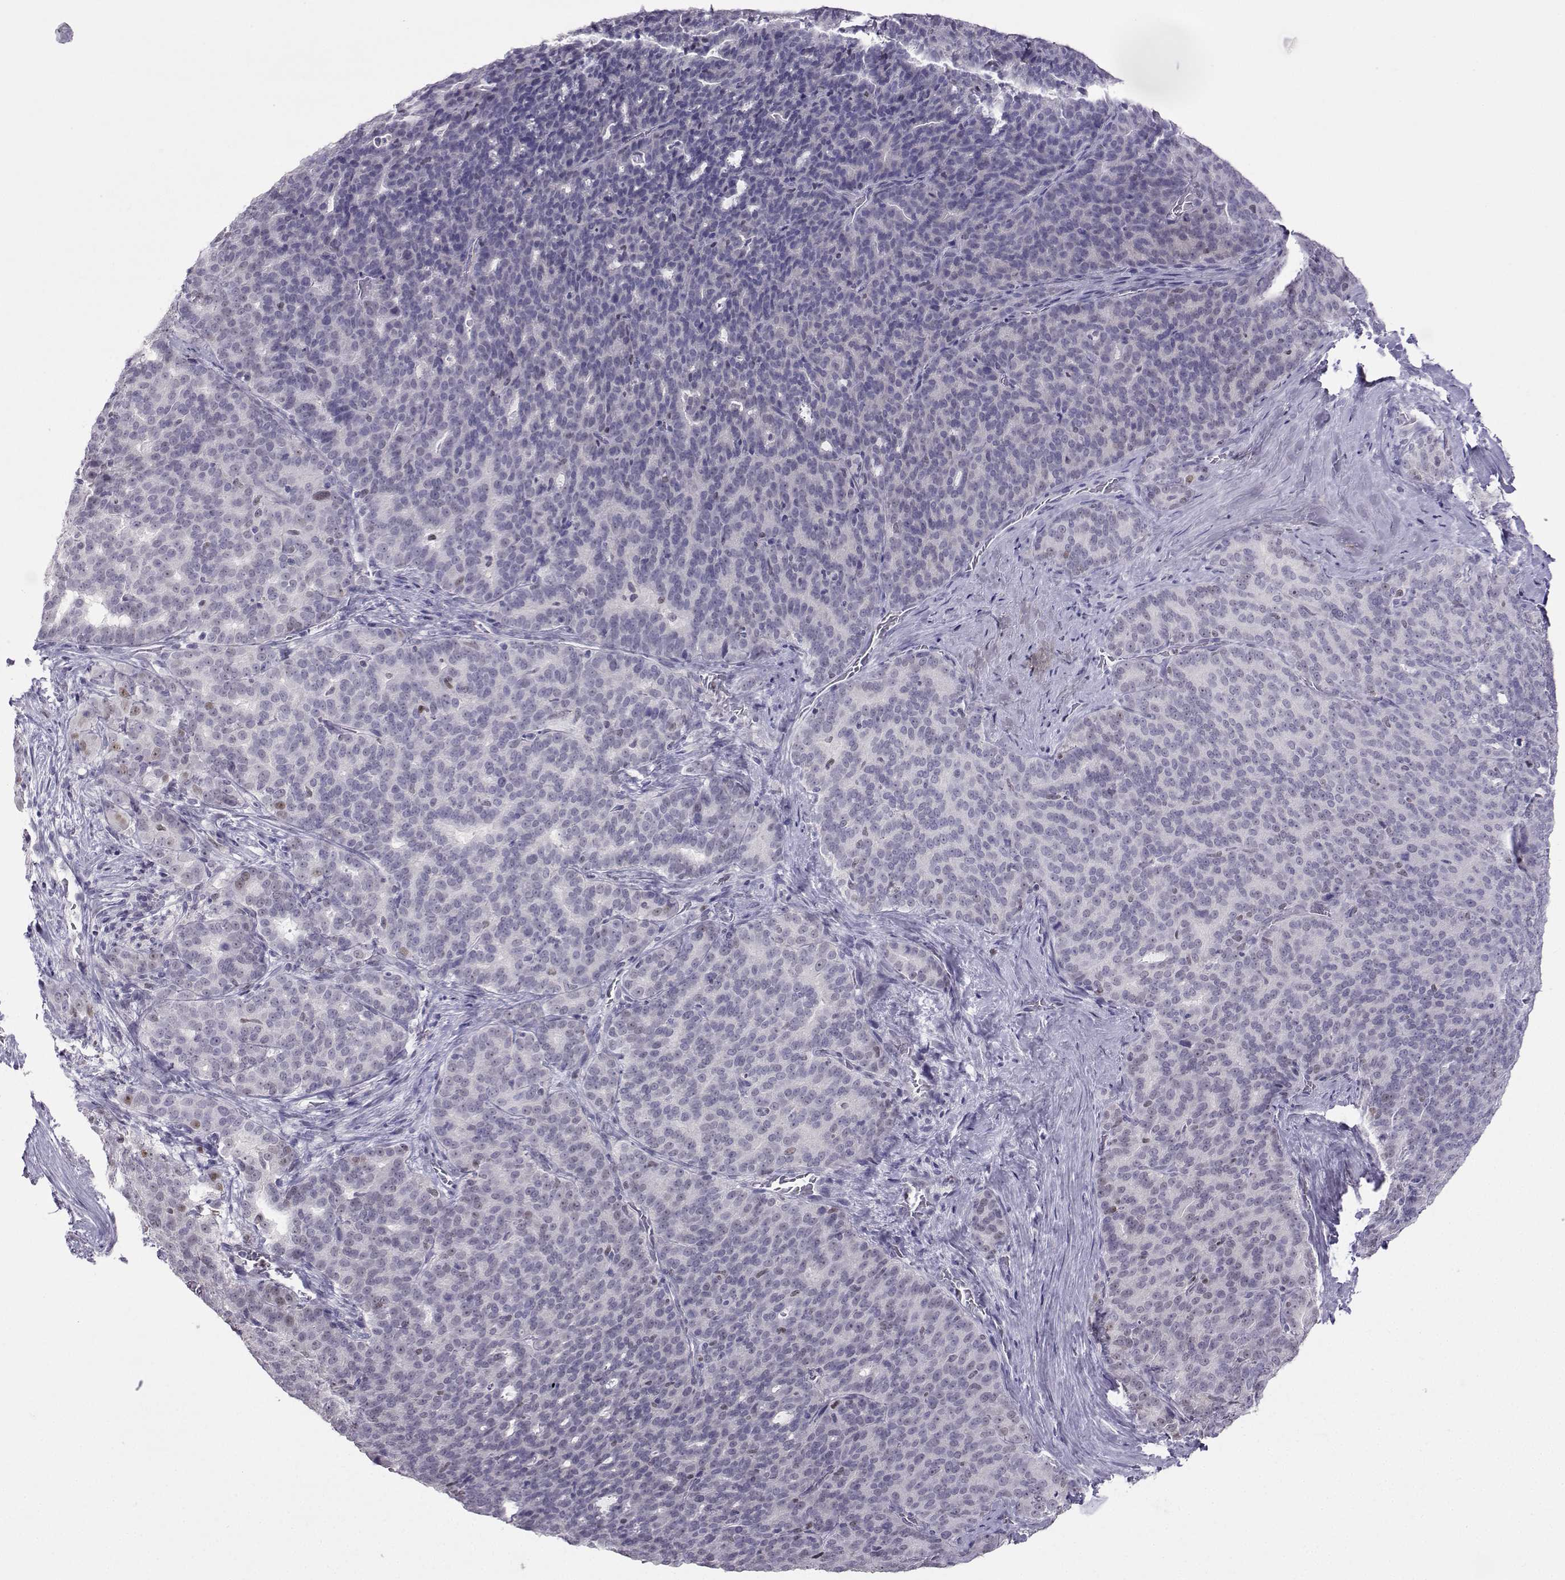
{"staining": {"intensity": "negative", "quantity": "none", "location": "none"}, "tissue": "liver cancer", "cell_type": "Tumor cells", "image_type": "cancer", "snomed": [{"axis": "morphology", "description": "Cholangiocarcinoma"}, {"axis": "topography", "description": "Liver"}], "caption": "Immunohistochemistry histopathology image of human liver cholangiocarcinoma stained for a protein (brown), which exhibits no positivity in tumor cells.", "gene": "TEDC2", "patient": {"sex": "female", "age": 47}}